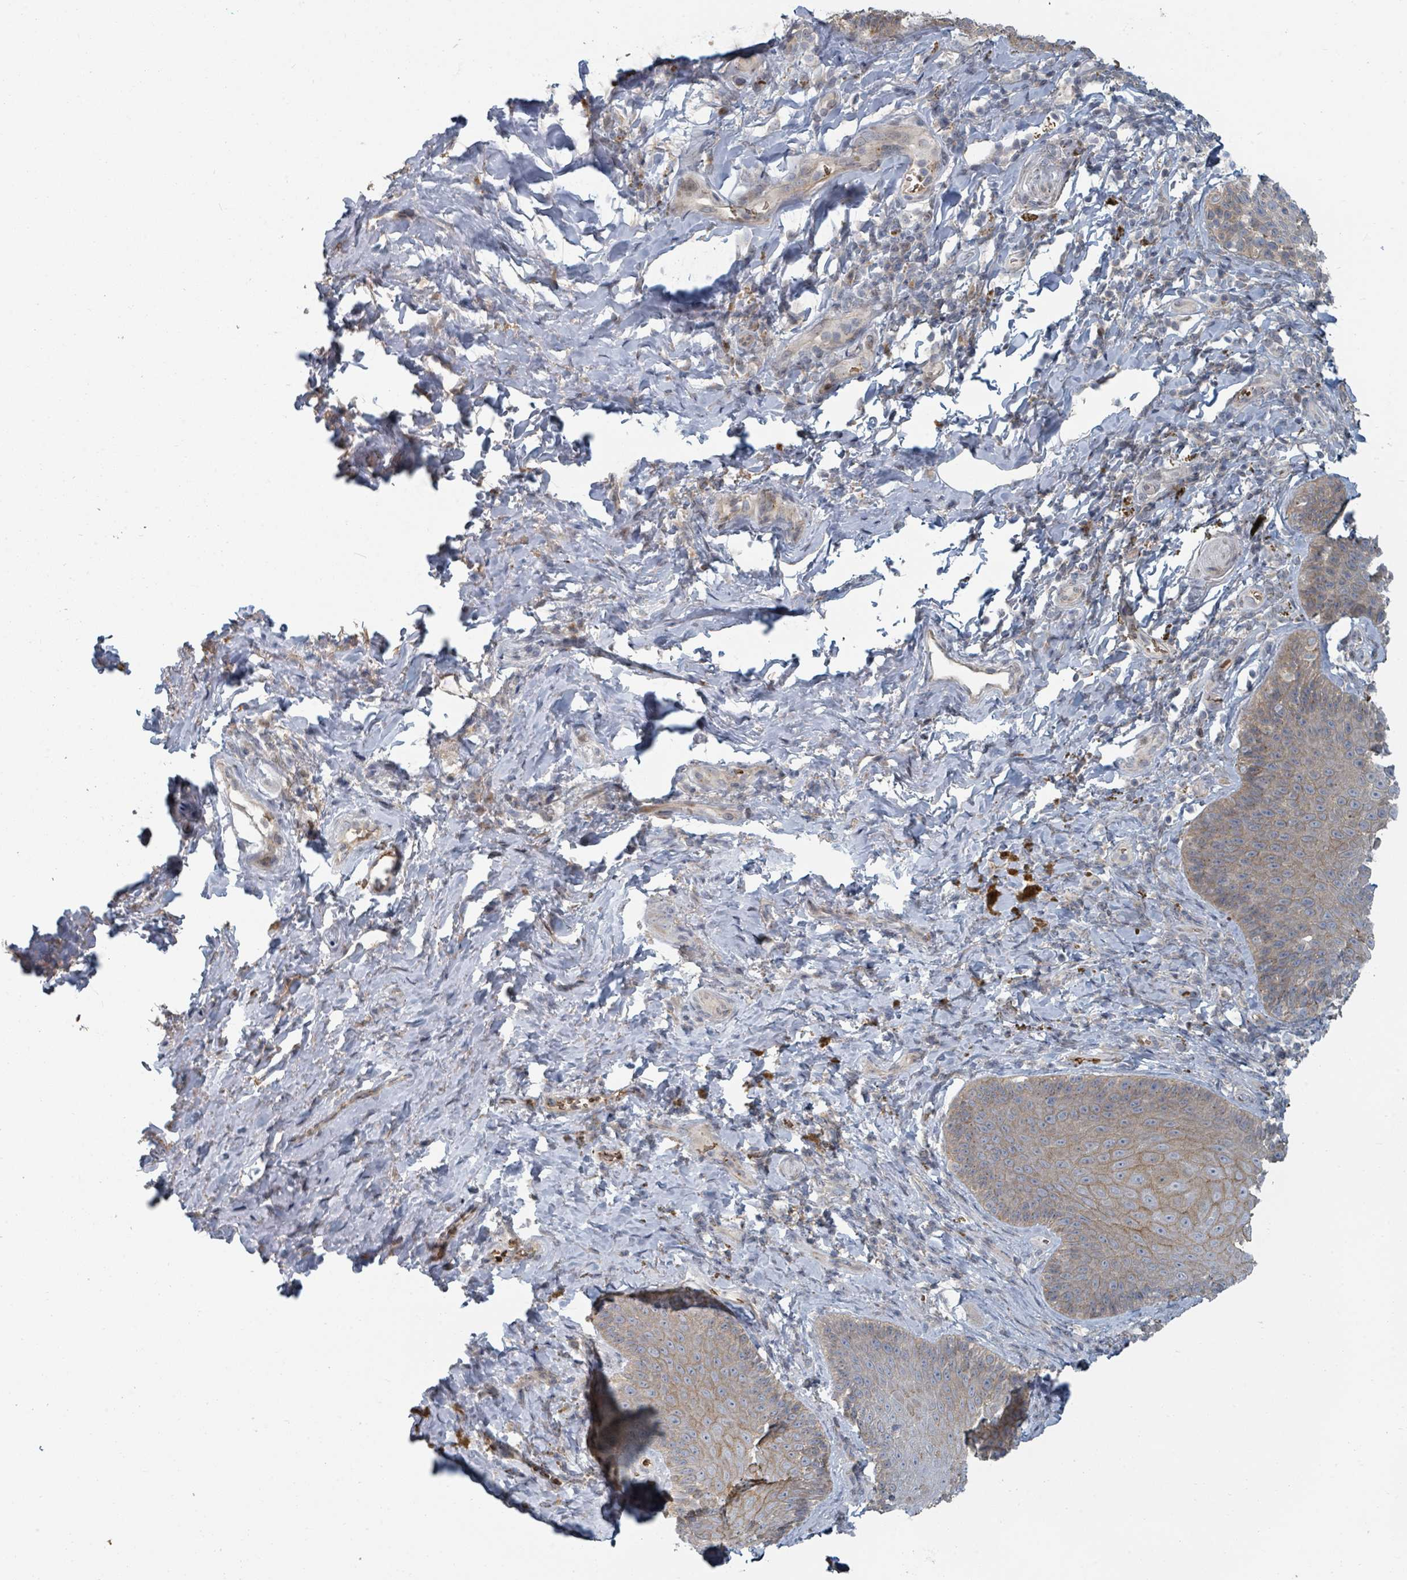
{"staining": {"intensity": "moderate", "quantity": "25%-75%", "location": "cytoplasmic/membranous"}, "tissue": "skin", "cell_type": "Epidermal cells", "image_type": "normal", "snomed": [{"axis": "morphology", "description": "Normal tissue, NOS"}, {"axis": "topography", "description": "Anal"}, {"axis": "topography", "description": "Peripheral nerve tissue"}], "caption": "Protein expression by immunohistochemistry (IHC) displays moderate cytoplasmic/membranous positivity in about 25%-75% of epidermal cells in unremarkable skin.", "gene": "TRPC4AP", "patient": {"sex": "male", "age": 53}}